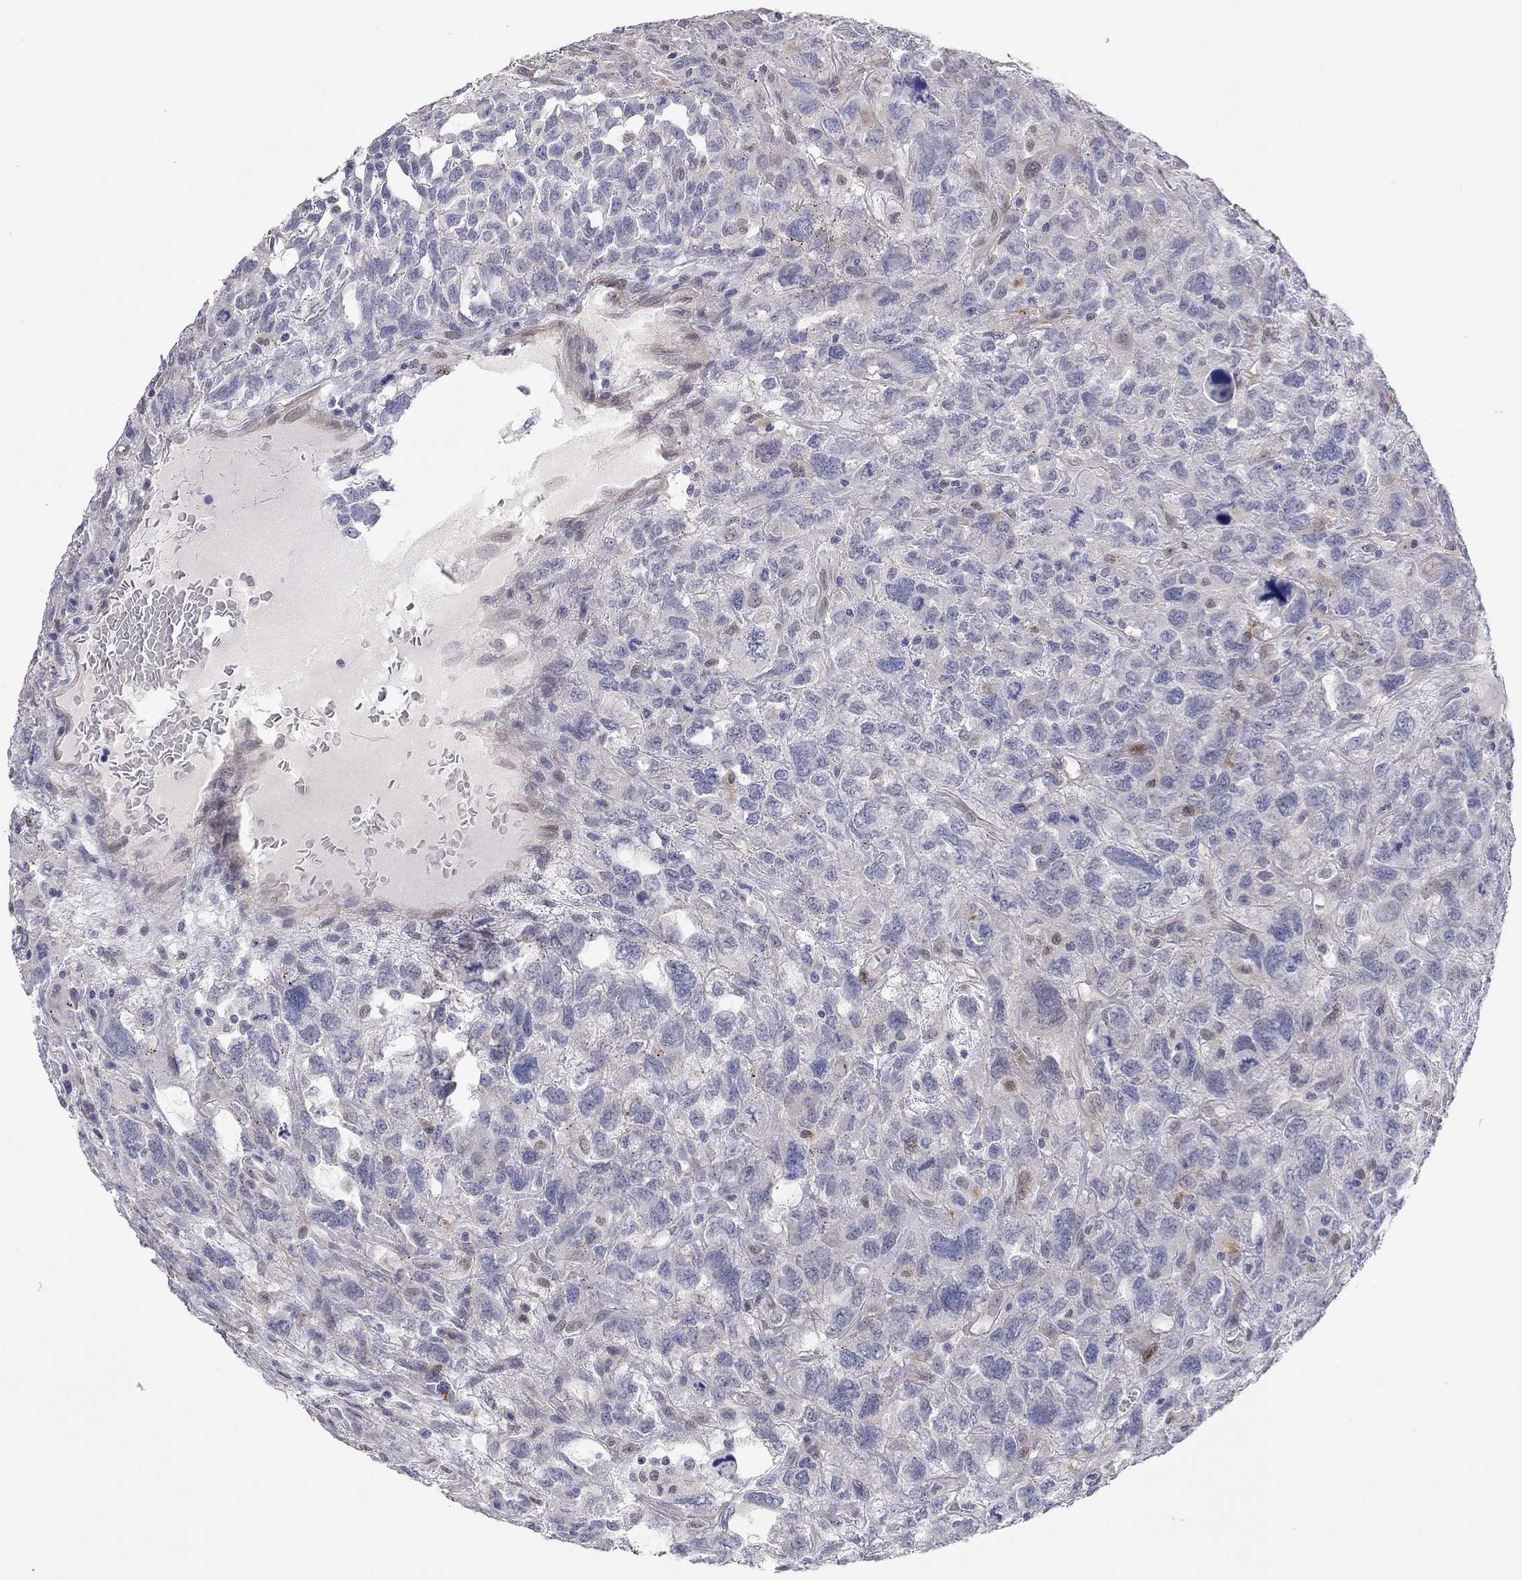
{"staining": {"intensity": "negative", "quantity": "none", "location": "none"}, "tissue": "testis cancer", "cell_type": "Tumor cells", "image_type": "cancer", "snomed": [{"axis": "morphology", "description": "Seminoma, NOS"}, {"axis": "topography", "description": "Testis"}], "caption": "The photomicrograph shows no staining of tumor cells in testis cancer (seminoma).", "gene": "PAPSS2", "patient": {"sex": "male", "age": 52}}